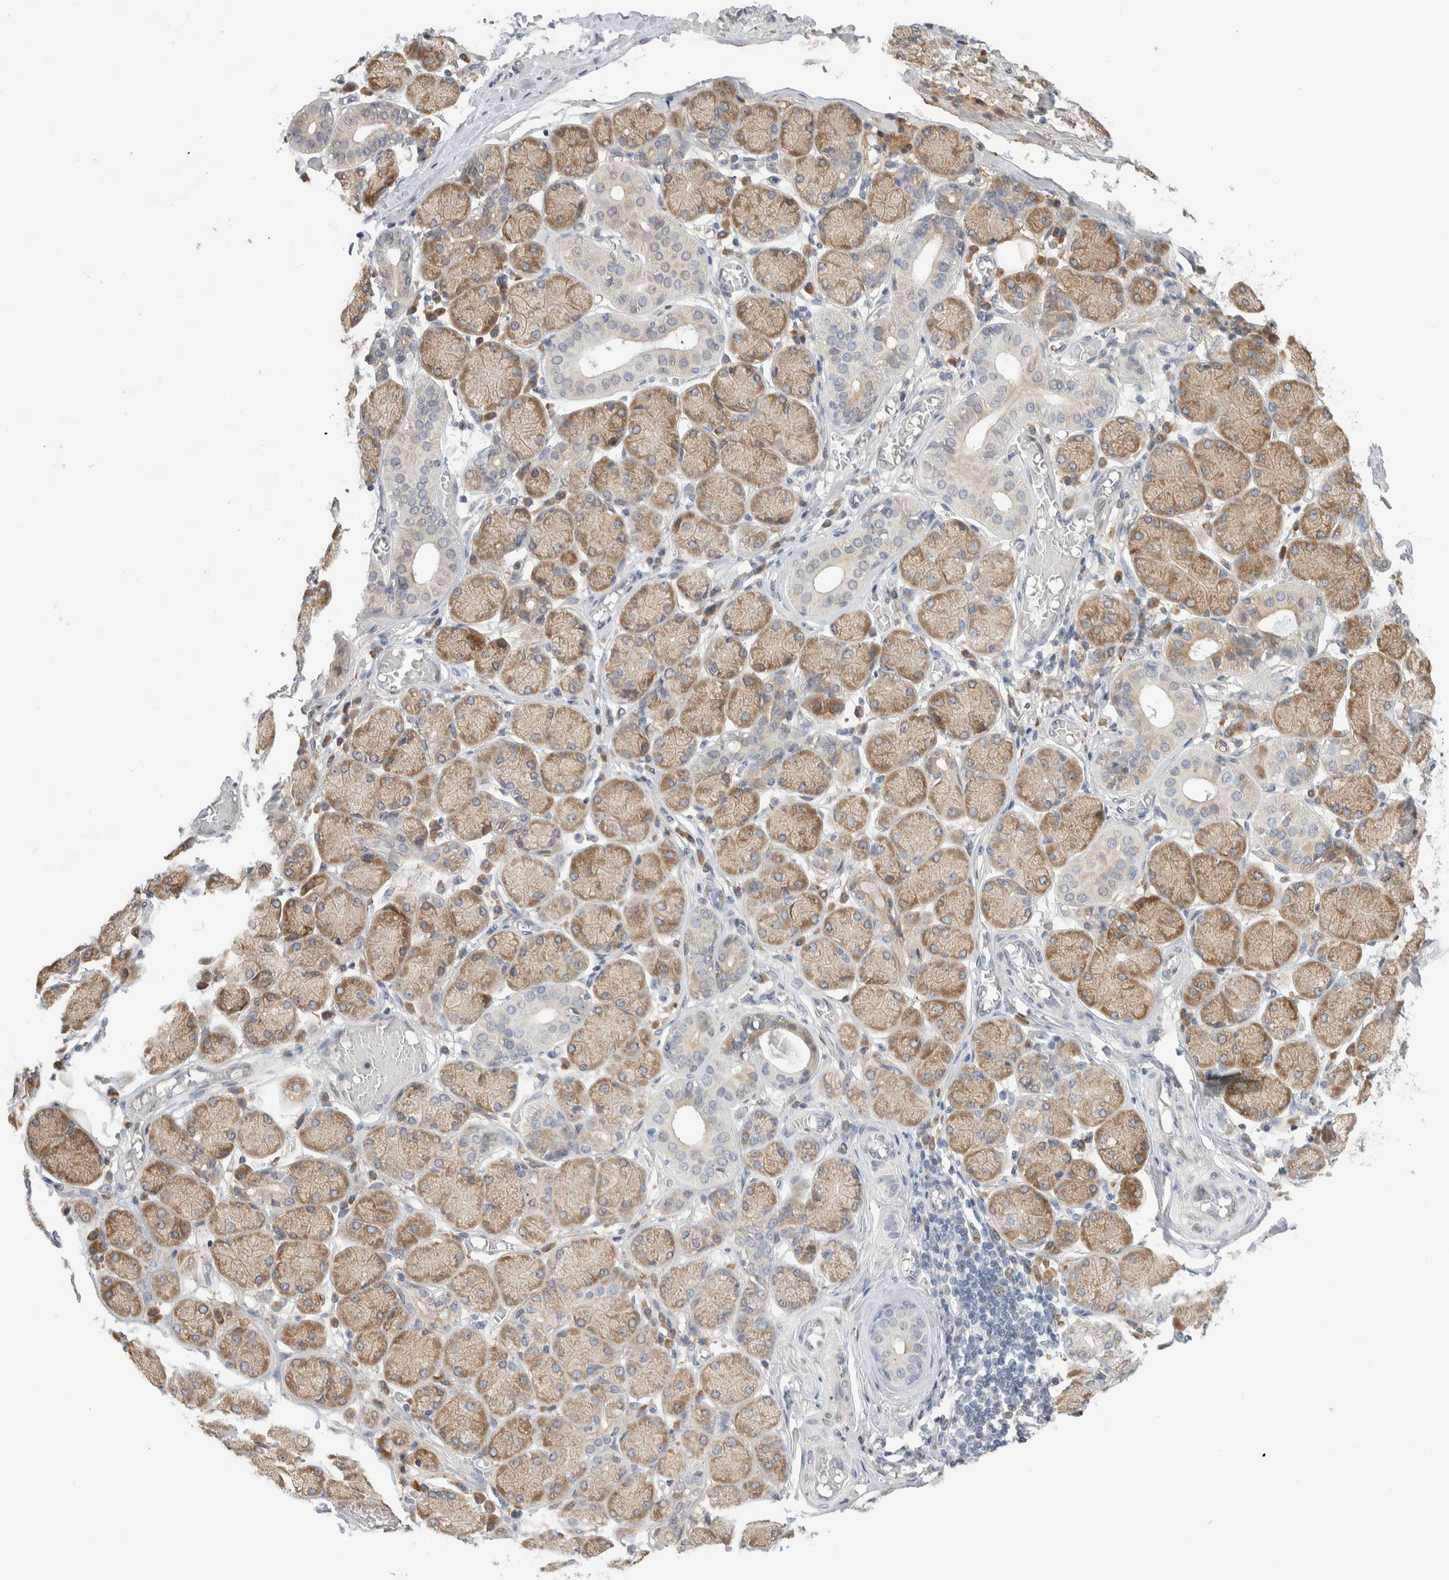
{"staining": {"intensity": "moderate", "quantity": ">75%", "location": "cytoplasmic/membranous"}, "tissue": "salivary gland", "cell_type": "Glandular cells", "image_type": "normal", "snomed": [{"axis": "morphology", "description": "Normal tissue, NOS"}, {"axis": "topography", "description": "Salivary gland"}], "caption": "Human salivary gland stained for a protein (brown) exhibits moderate cytoplasmic/membranous positive staining in approximately >75% of glandular cells.", "gene": "RUSF1", "patient": {"sex": "female", "age": 24}}